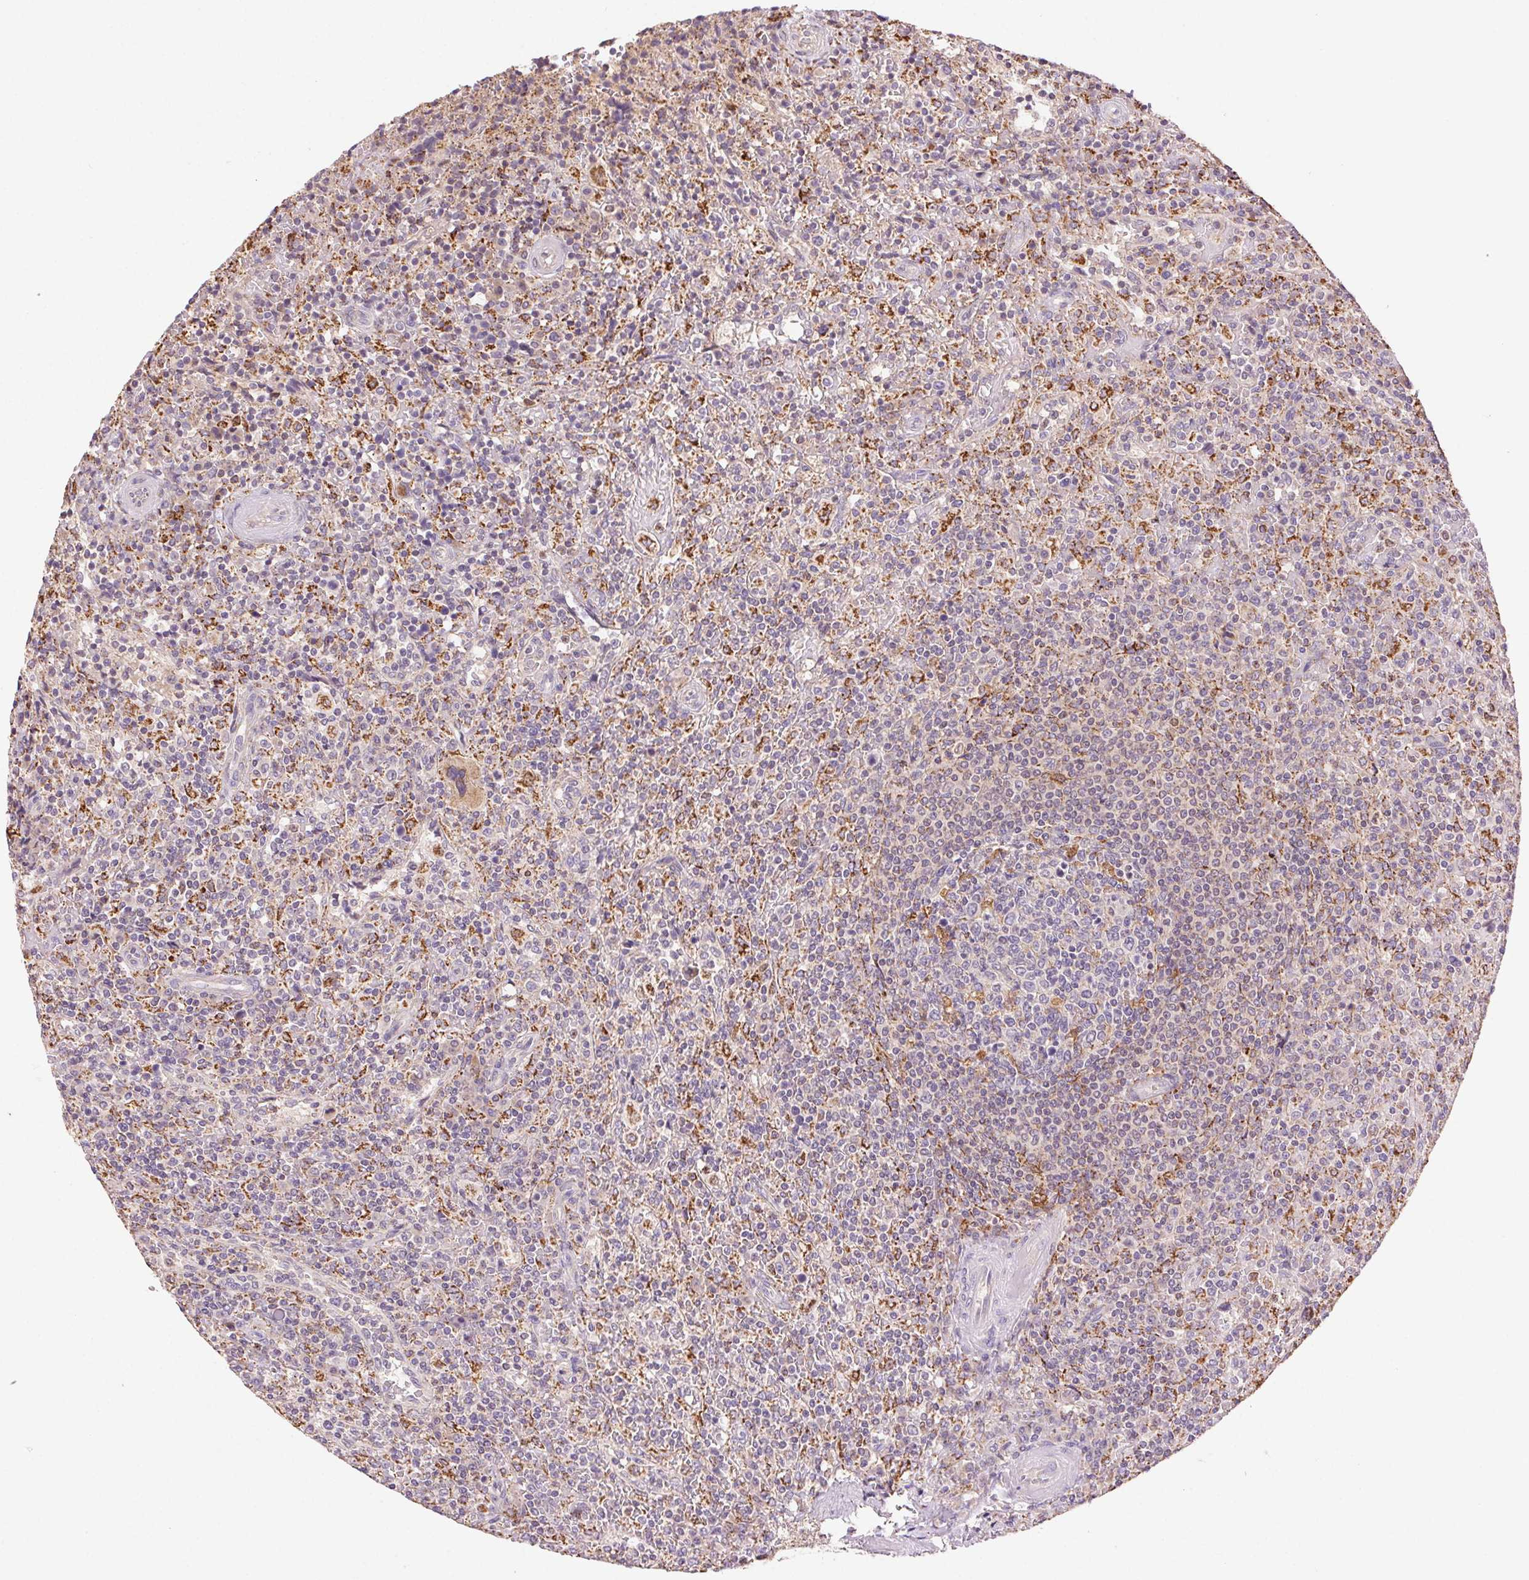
{"staining": {"intensity": "weak", "quantity": "25%-75%", "location": "cytoplasmic/membranous"}, "tissue": "lymphoma", "cell_type": "Tumor cells", "image_type": "cancer", "snomed": [{"axis": "morphology", "description": "Malignant lymphoma, non-Hodgkin's type, Low grade"}, {"axis": "topography", "description": "Spleen"}], "caption": "Immunohistochemical staining of human low-grade malignant lymphoma, non-Hodgkin's type demonstrates low levels of weak cytoplasmic/membranous expression in about 25%-75% of tumor cells.", "gene": "FNBP1L", "patient": {"sex": "male", "age": 62}}